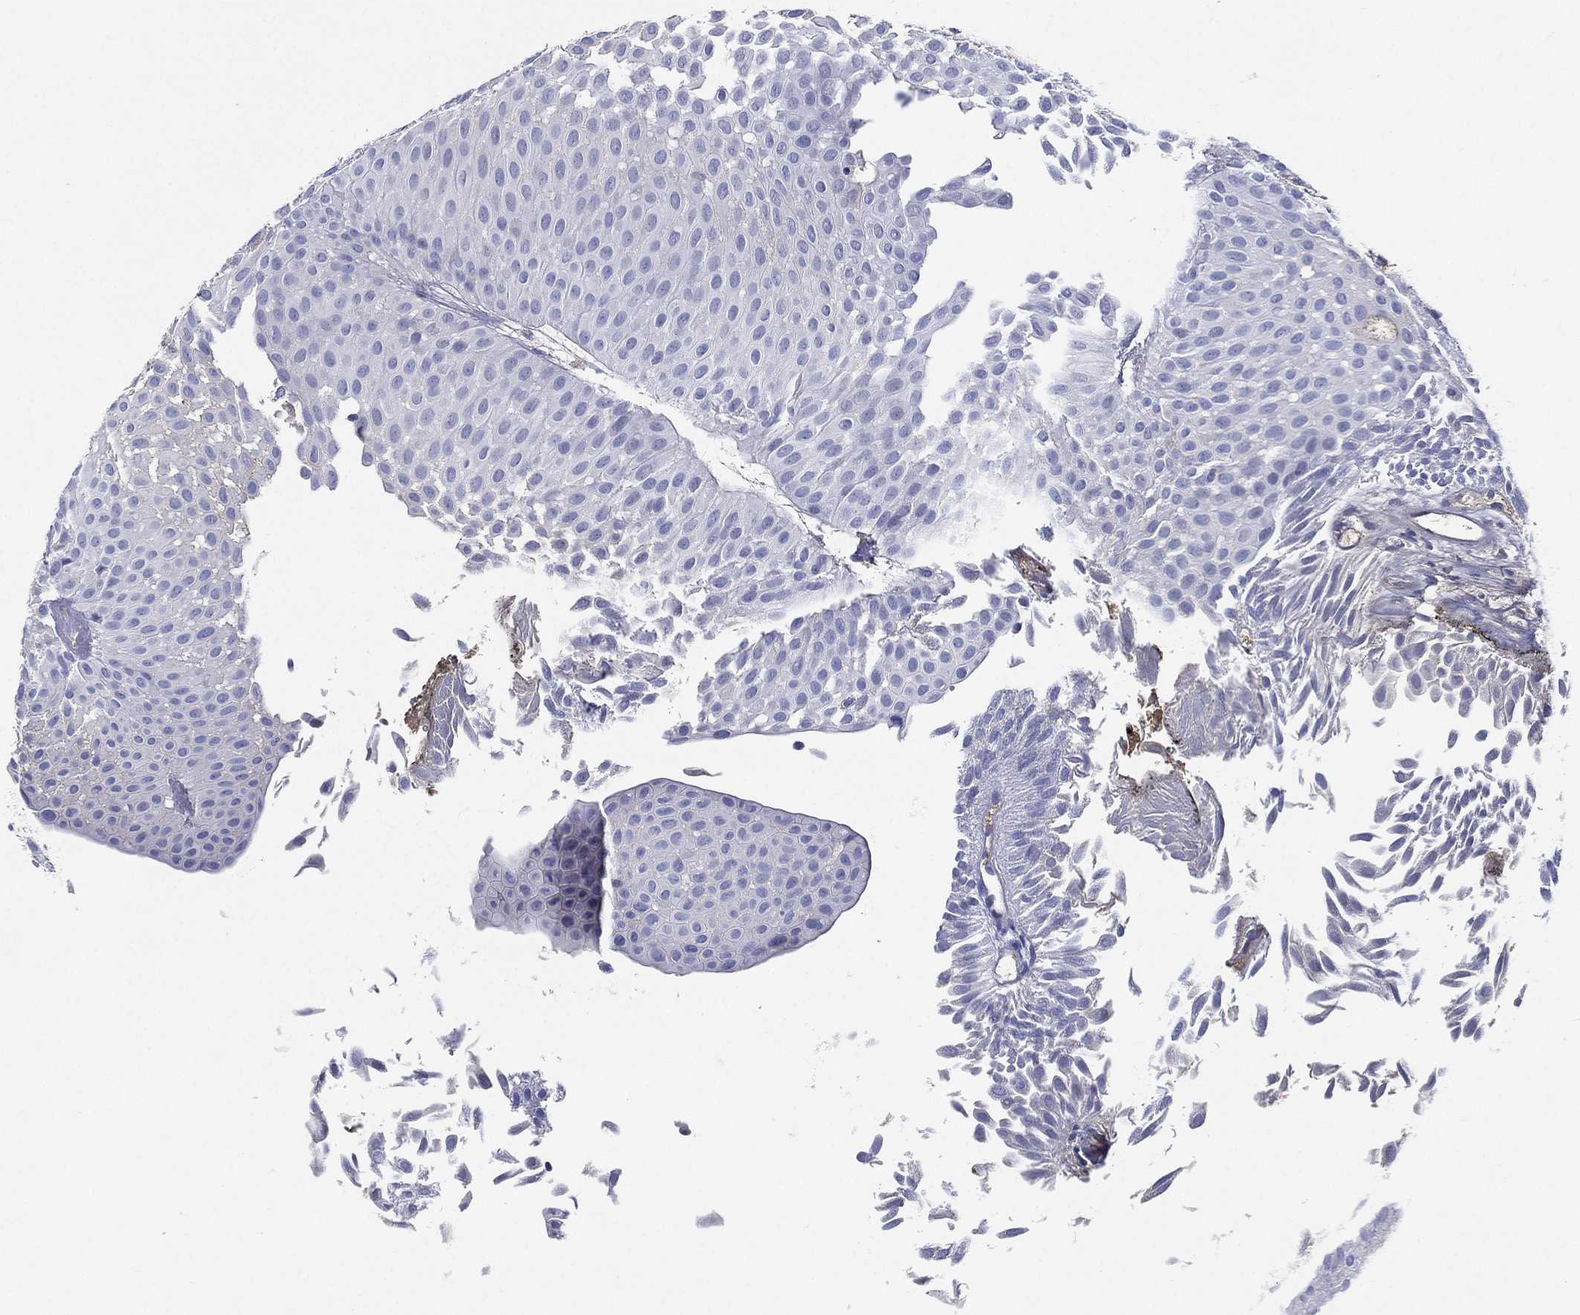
{"staining": {"intensity": "negative", "quantity": "none", "location": "none"}, "tissue": "urothelial cancer", "cell_type": "Tumor cells", "image_type": "cancer", "snomed": [{"axis": "morphology", "description": "Urothelial carcinoma, Low grade"}, {"axis": "topography", "description": "Urinary bladder"}], "caption": "Urothelial cancer was stained to show a protein in brown. There is no significant expression in tumor cells. Nuclei are stained in blue.", "gene": "TMPRSS11D", "patient": {"sex": "male", "age": 64}}